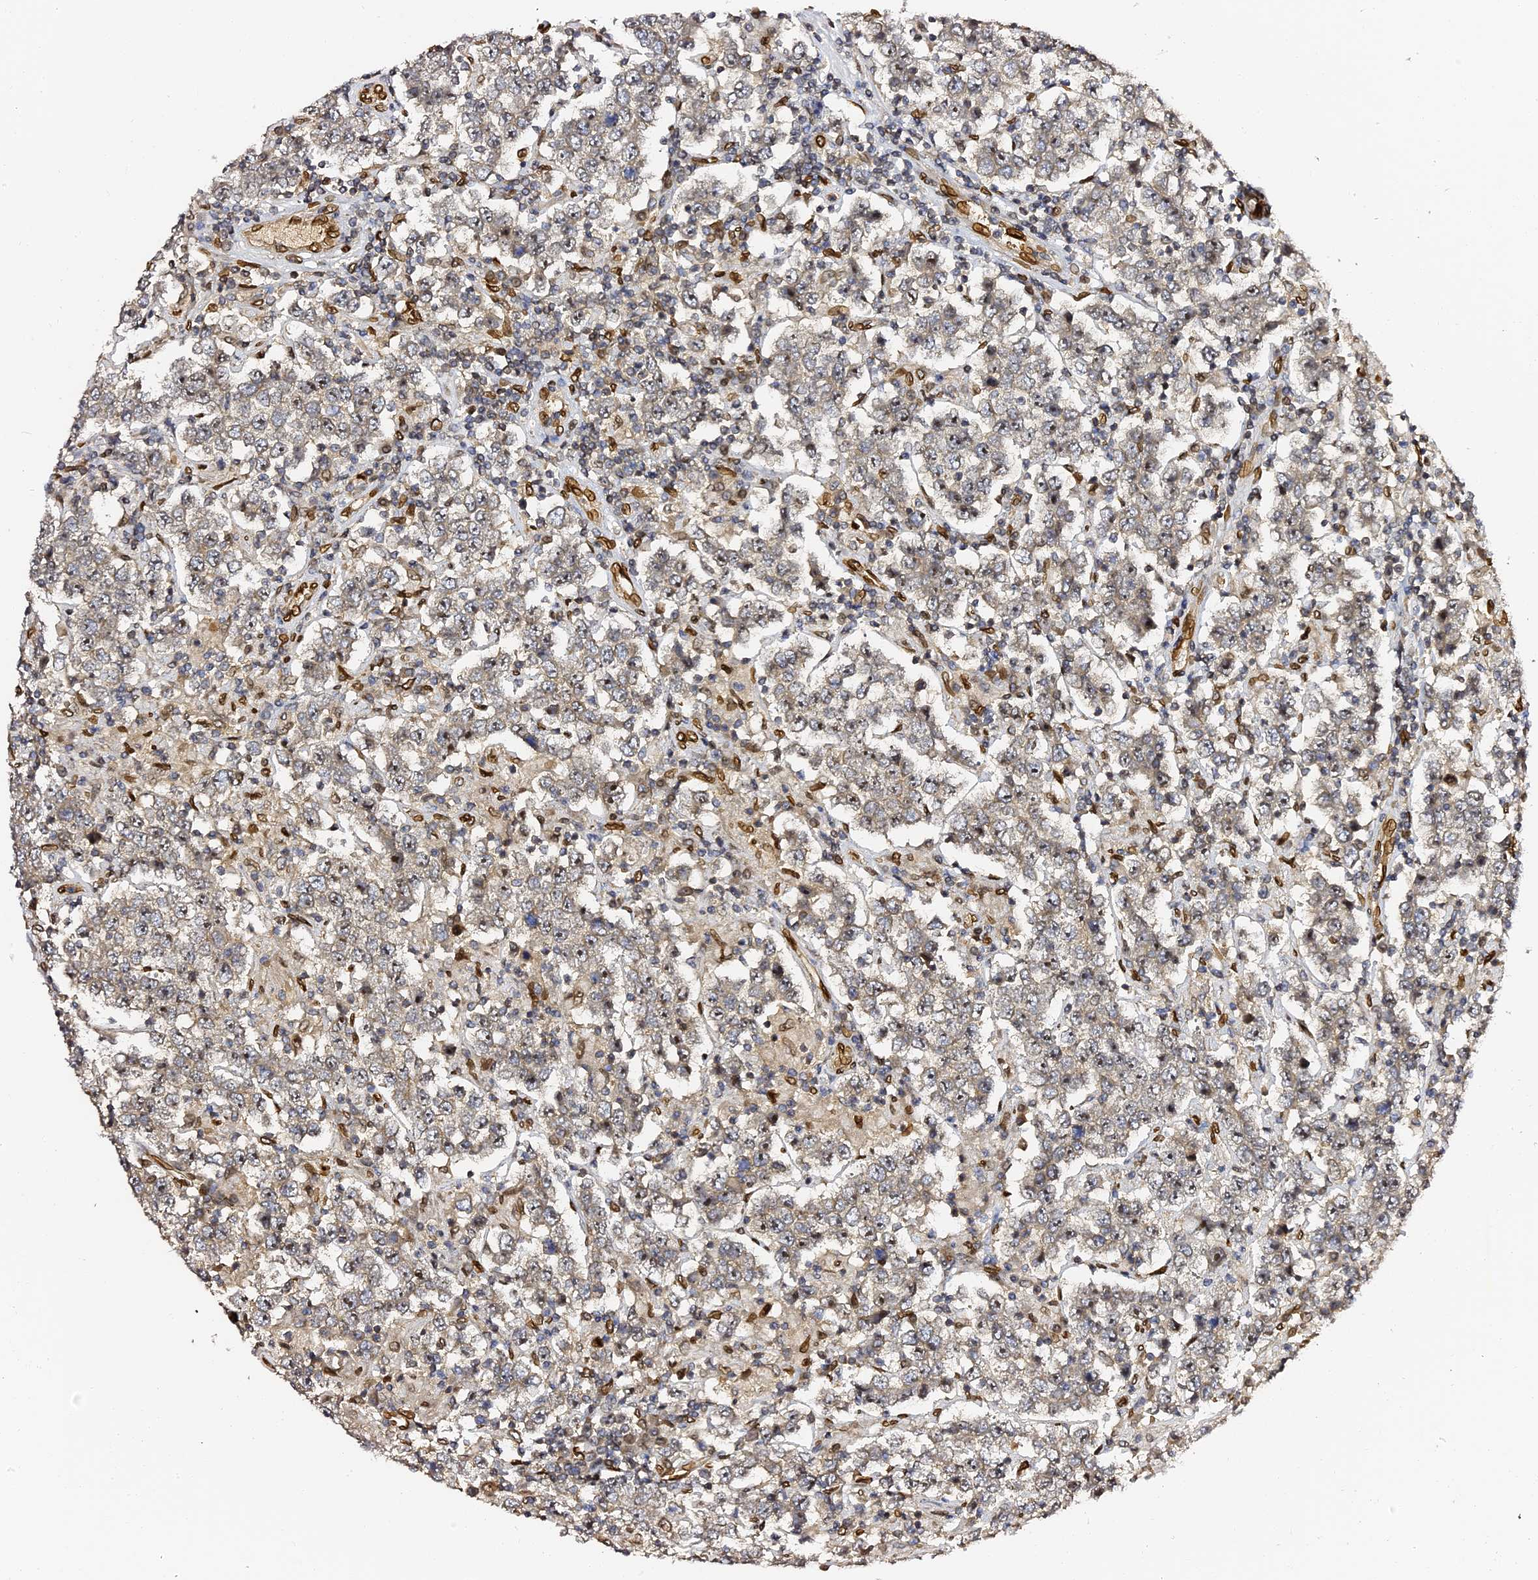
{"staining": {"intensity": "moderate", "quantity": "25%-75%", "location": "nuclear"}, "tissue": "testis cancer", "cell_type": "Tumor cells", "image_type": "cancer", "snomed": [{"axis": "morphology", "description": "Normal tissue, NOS"}, {"axis": "morphology", "description": "Urothelial carcinoma, High grade"}, {"axis": "morphology", "description": "Seminoma, NOS"}, {"axis": "morphology", "description": "Carcinoma, Embryonal, NOS"}, {"axis": "topography", "description": "Urinary bladder"}, {"axis": "topography", "description": "Testis"}], "caption": "Immunohistochemical staining of human testis cancer (seminoma) exhibits medium levels of moderate nuclear protein expression in about 25%-75% of tumor cells.", "gene": "ANAPC5", "patient": {"sex": "male", "age": 41}}